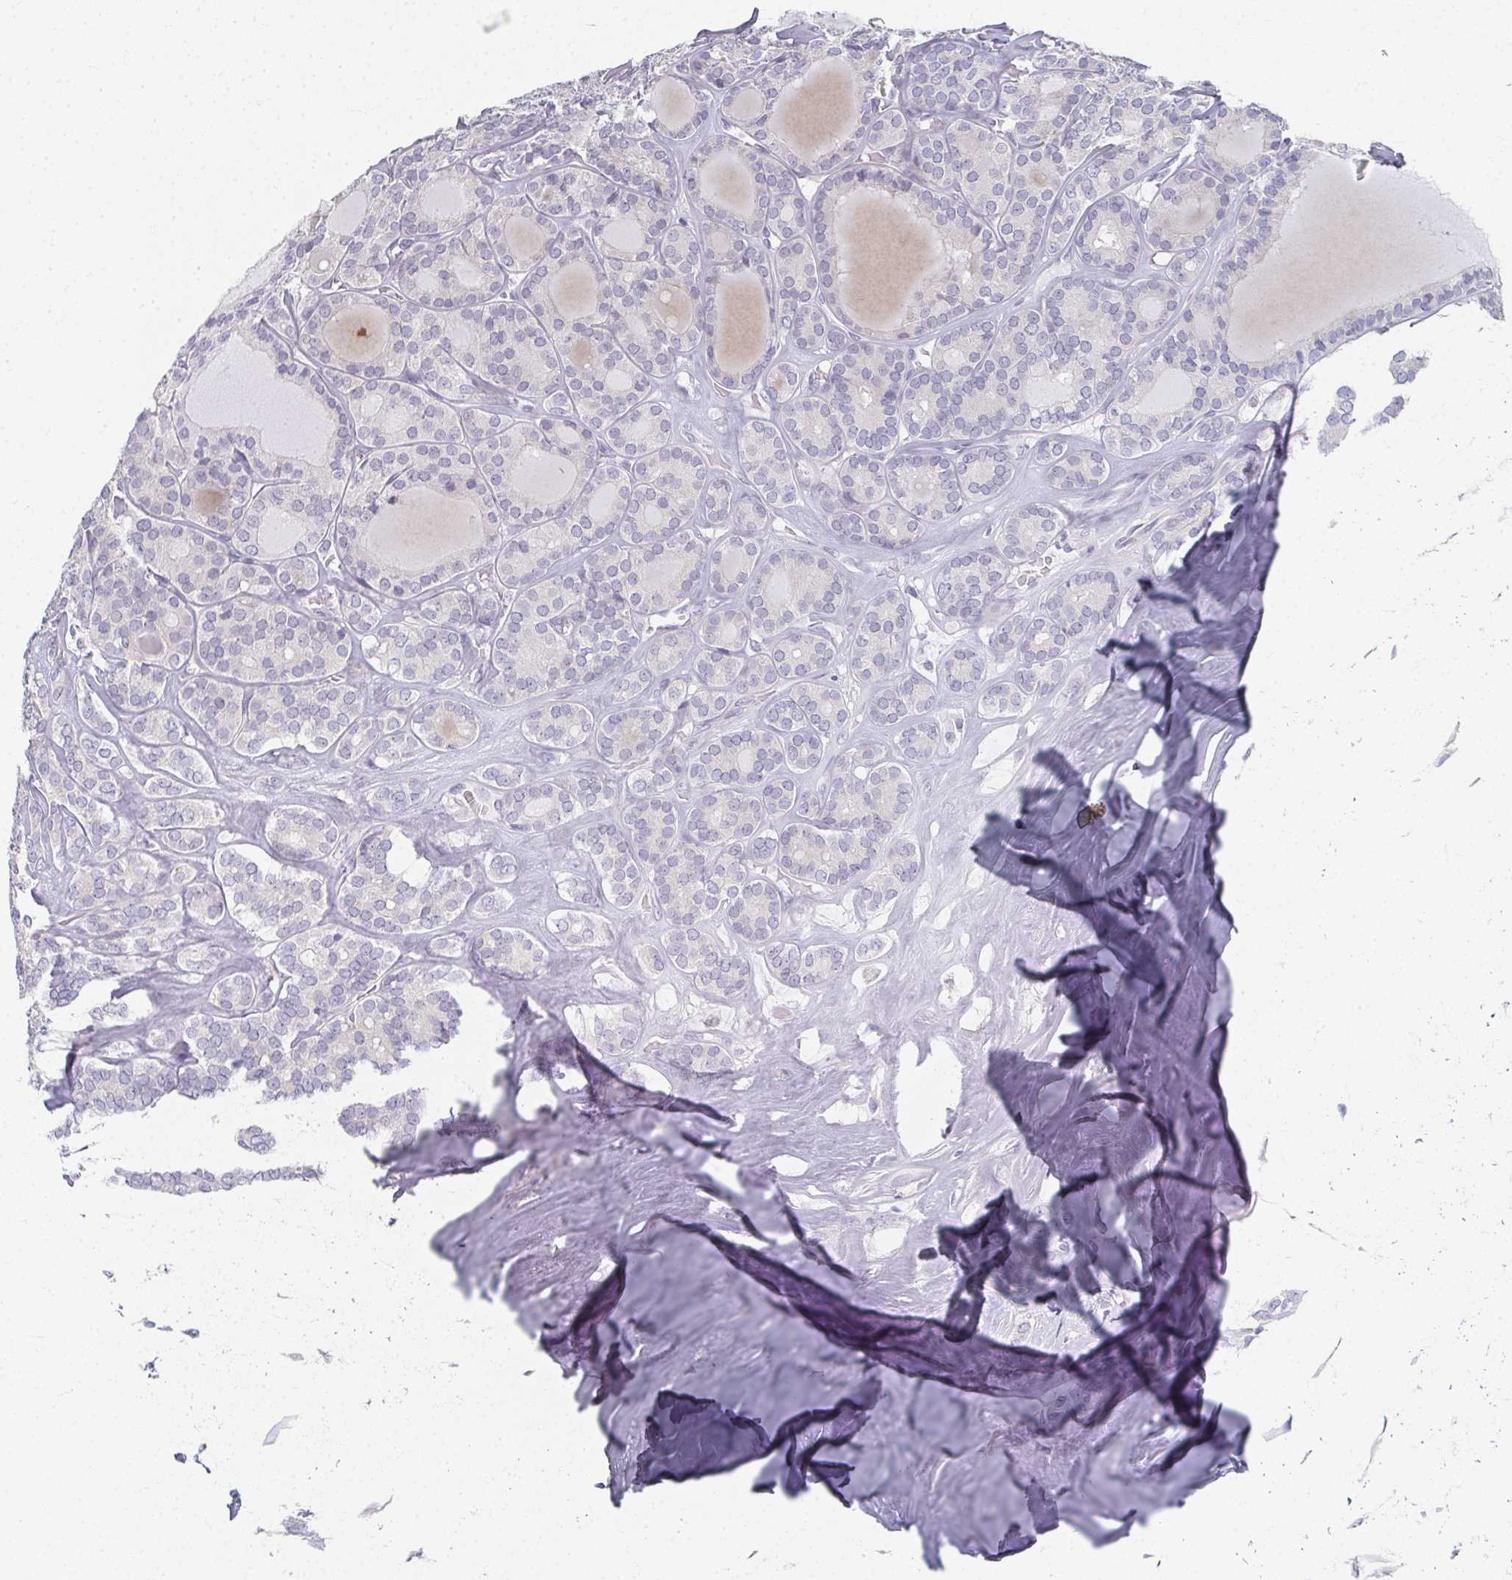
{"staining": {"intensity": "negative", "quantity": "none", "location": "none"}, "tissue": "thyroid cancer", "cell_type": "Tumor cells", "image_type": "cancer", "snomed": [{"axis": "morphology", "description": "Follicular adenoma carcinoma, NOS"}, {"axis": "topography", "description": "Thyroid gland"}], "caption": "The photomicrograph displays no staining of tumor cells in thyroid follicular adenoma carcinoma.", "gene": "CAMKV", "patient": {"sex": "male", "age": 74}}